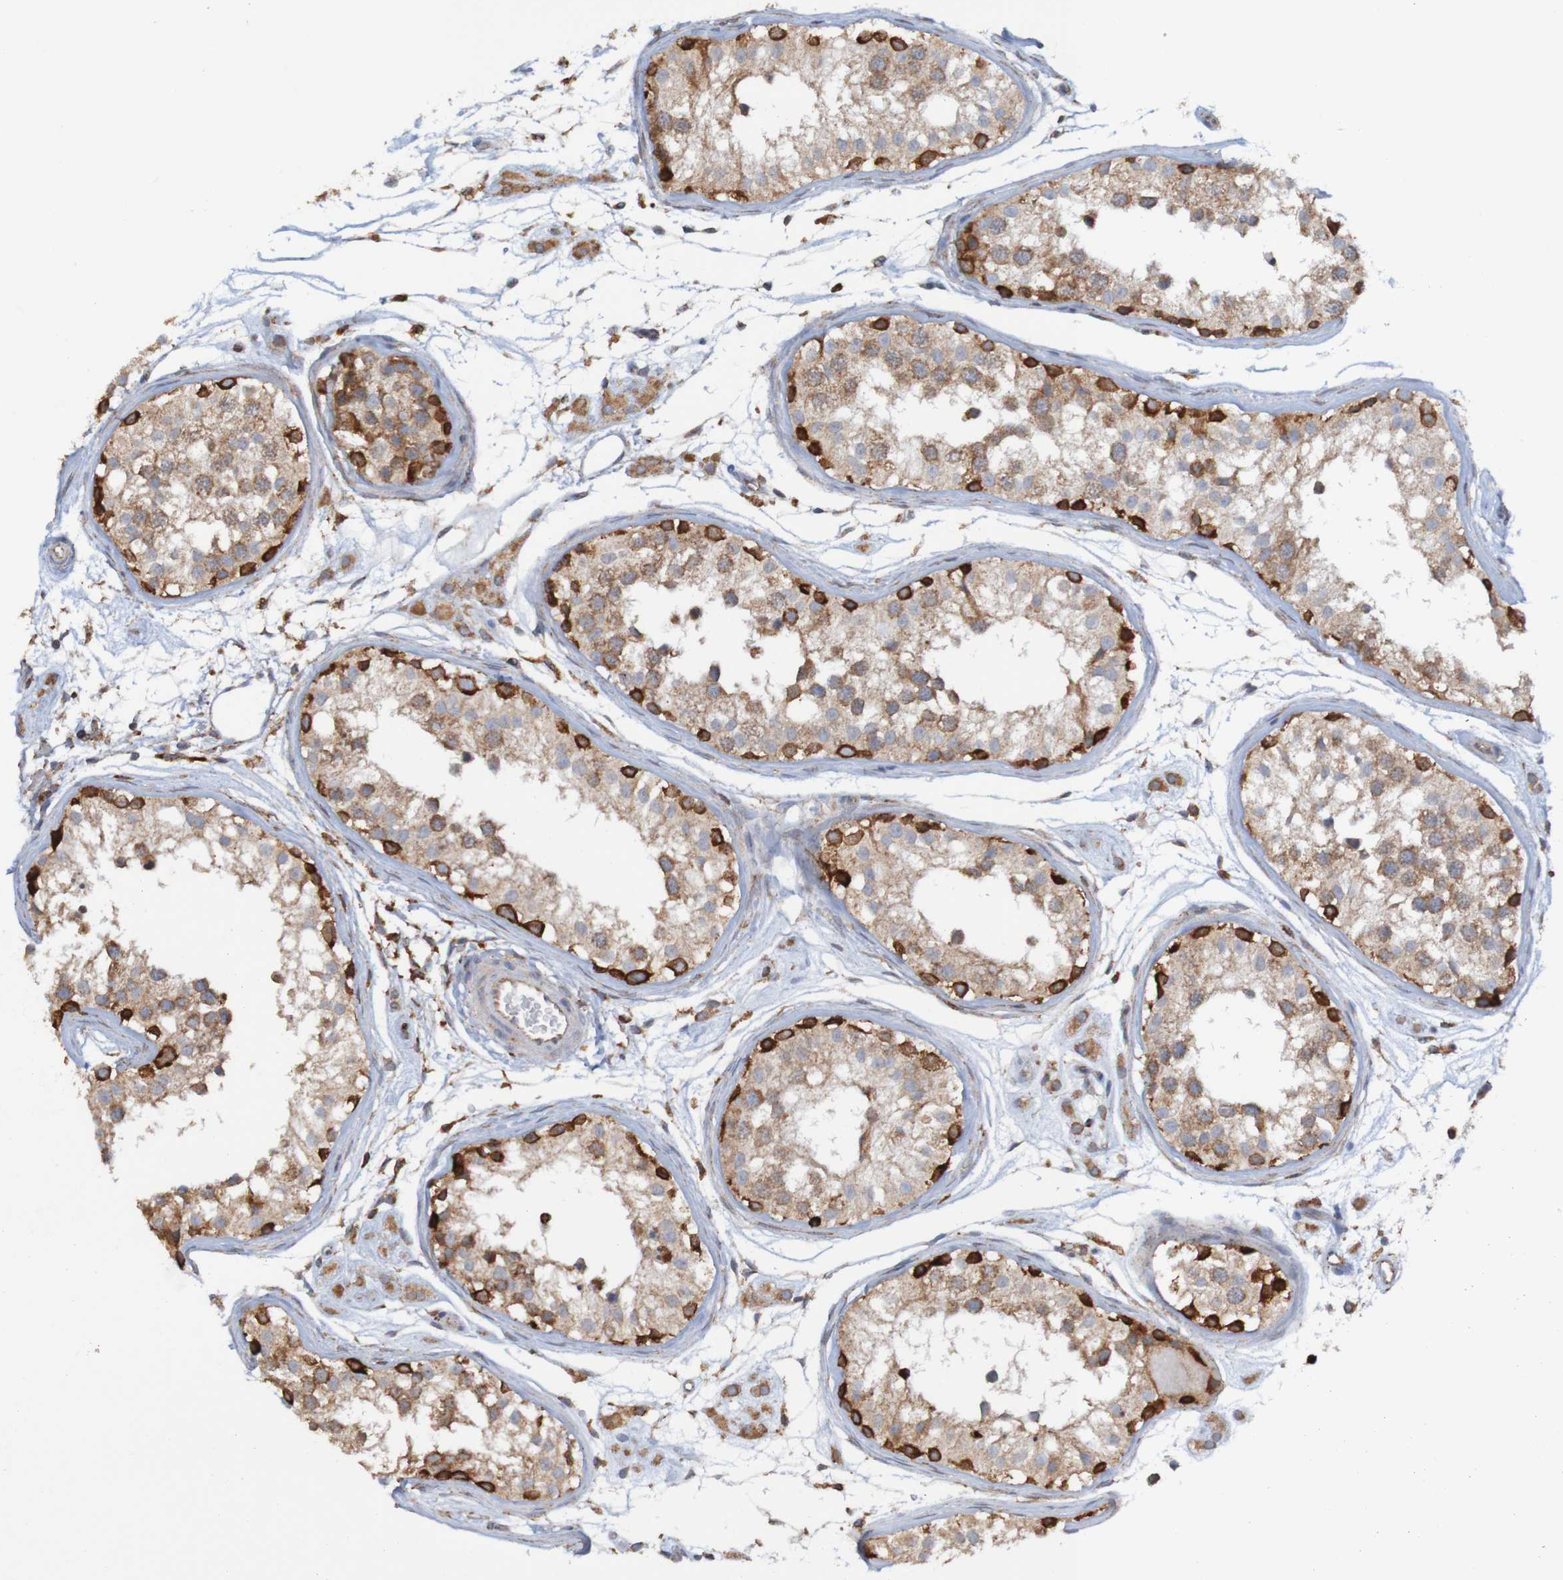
{"staining": {"intensity": "strong", "quantity": "<25%", "location": "cytoplasmic/membranous"}, "tissue": "testis", "cell_type": "Cells in seminiferous ducts", "image_type": "normal", "snomed": [{"axis": "morphology", "description": "Normal tissue, NOS"}, {"axis": "morphology", "description": "Adenocarcinoma, metastatic, NOS"}, {"axis": "topography", "description": "Testis"}], "caption": "Testis stained with IHC reveals strong cytoplasmic/membranous staining in approximately <25% of cells in seminiferous ducts. Immunohistochemistry (ihc) stains the protein in brown and the nuclei are stained blue.", "gene": "PDIA3", "patient": {"sex": "male", "age": 26}}